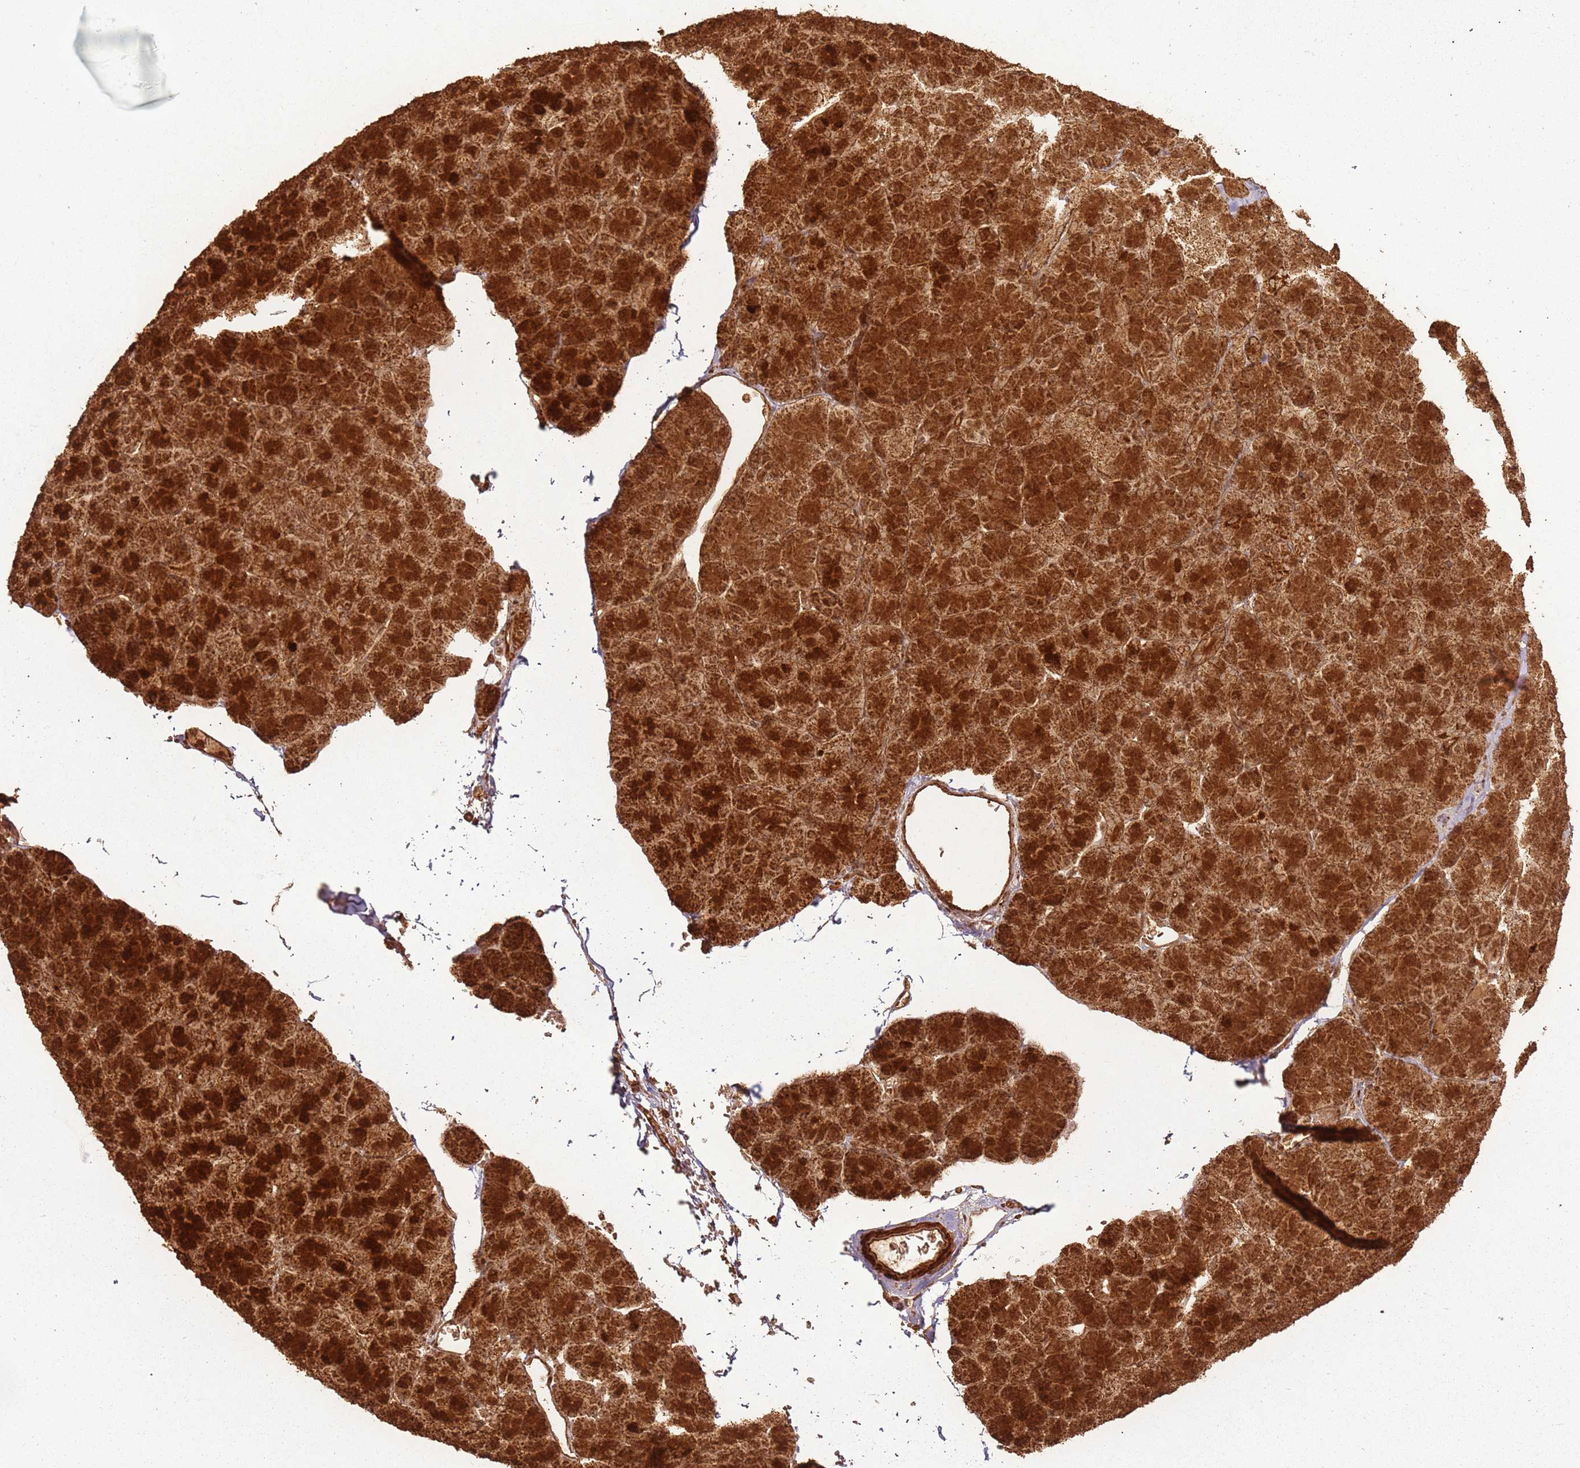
{"staining": {"intensity": "strong", "quantity": ">75%", "location": "cytoplasmic/membranous"}, "tissue": "pancreas", "cell_type": "Exocrine glandular cells", "image_type": "normal", "snomed": [{"axis": "morphology", "description": "Normal tissue, NOS"}, {"axis": "topography", "description": "Pancreas"}], "caption": "Immunohistochemistry (IHC) image of normal human pancreas stained for a protein (brown), which displays high levels of strong cytoplasmic/membranous staining in about >75% of exocrine glandular cells.", "gene": "MRPS6", "patient": {"sex": "female", "age": 43}}